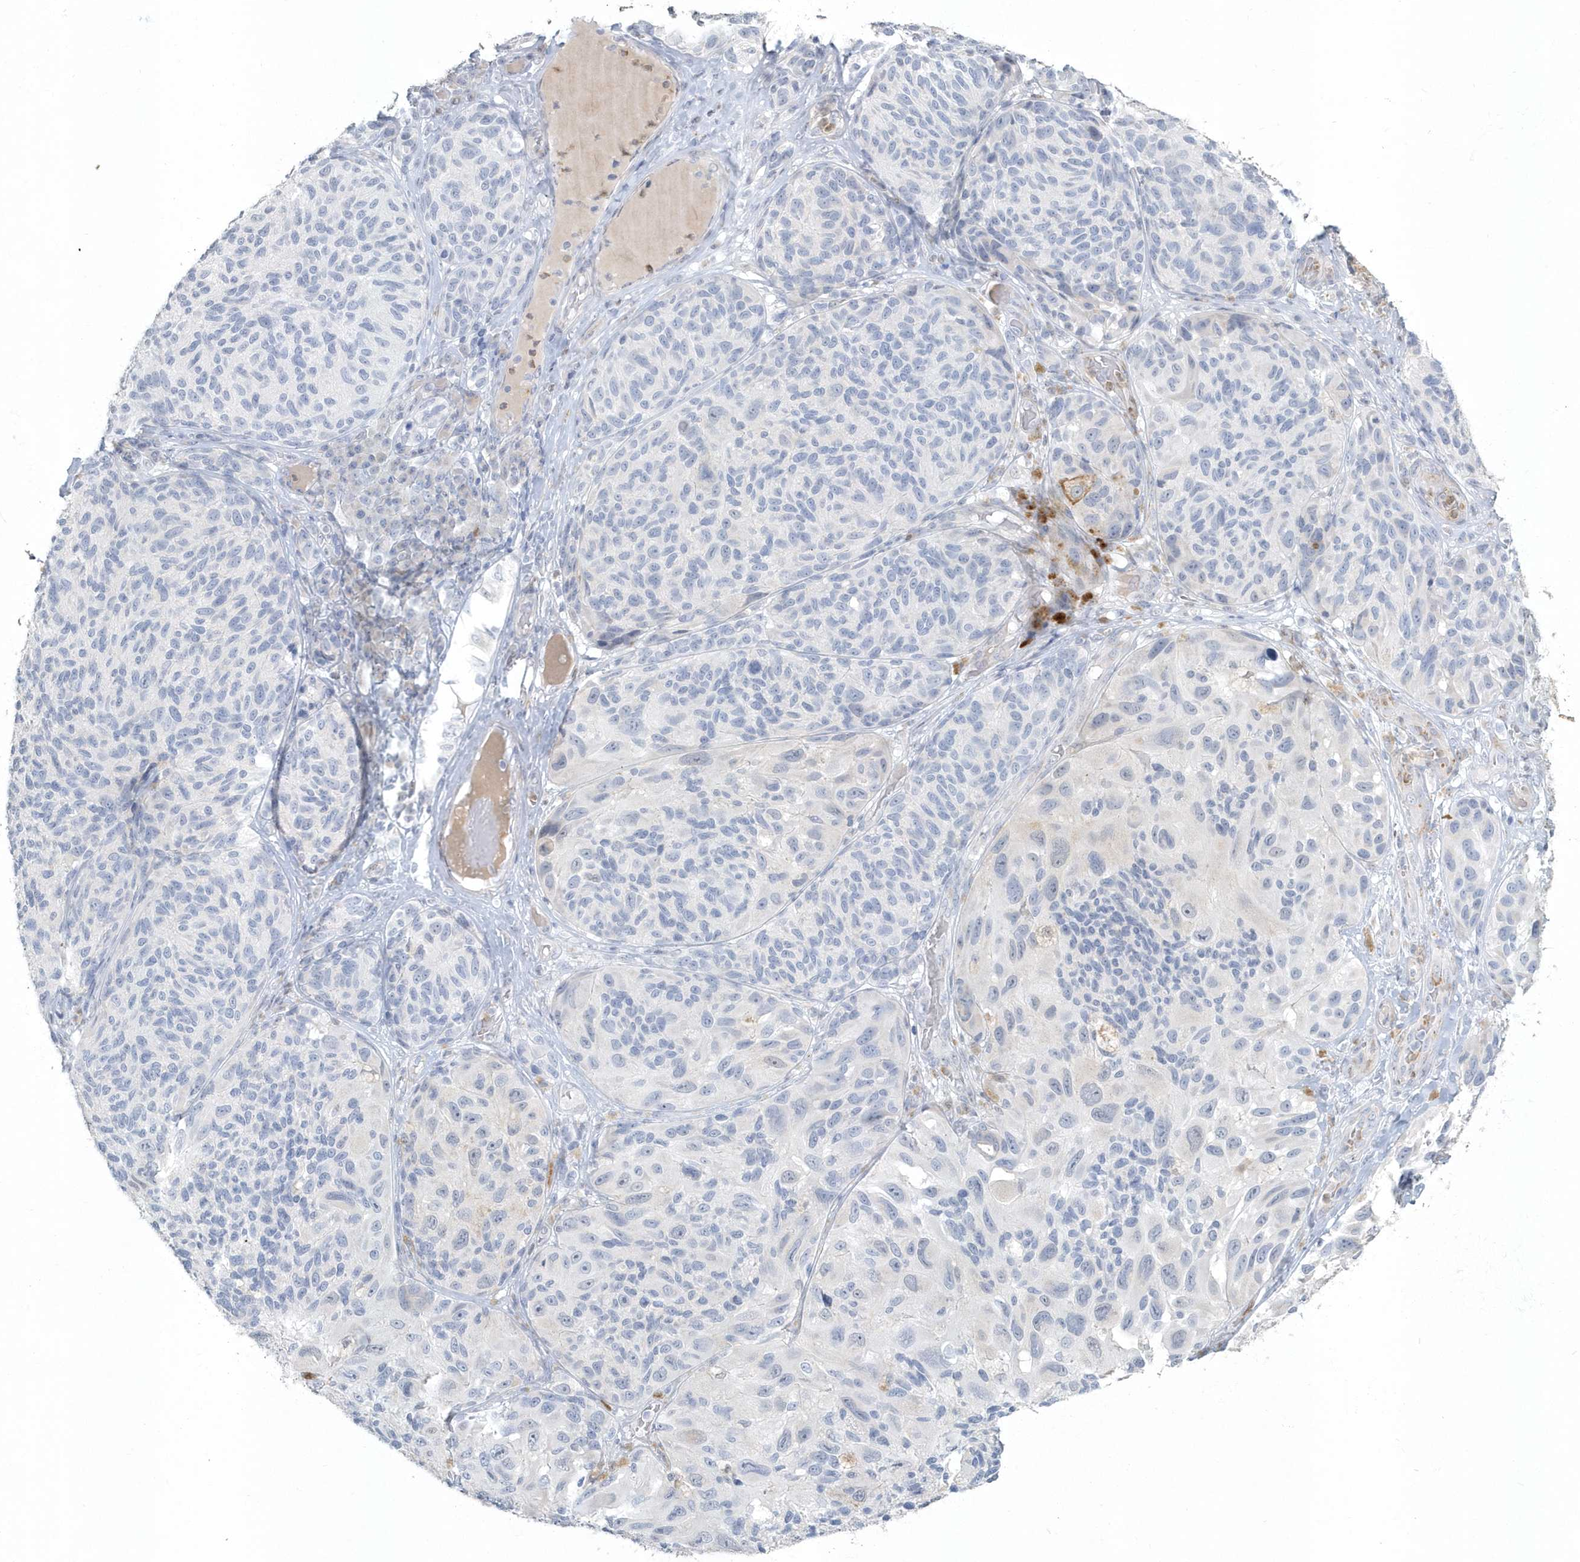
{"staining": {"intensity": "negative", "quantity": "none", "location": "none"}, "tissue": "melanoma", "cell_type": "Tumor cells", "image_type": "cancer", "snomed": [{"axis": "morphology", "description": "Malignant melanoma, NOS"}, {"axis": "topography", "description": "Skin"}], "caption": "There is no significant expression in tumor cells of malignant melanoma.", "gene": "MYOT", "patient": {"sex": "female", "age": 73}}